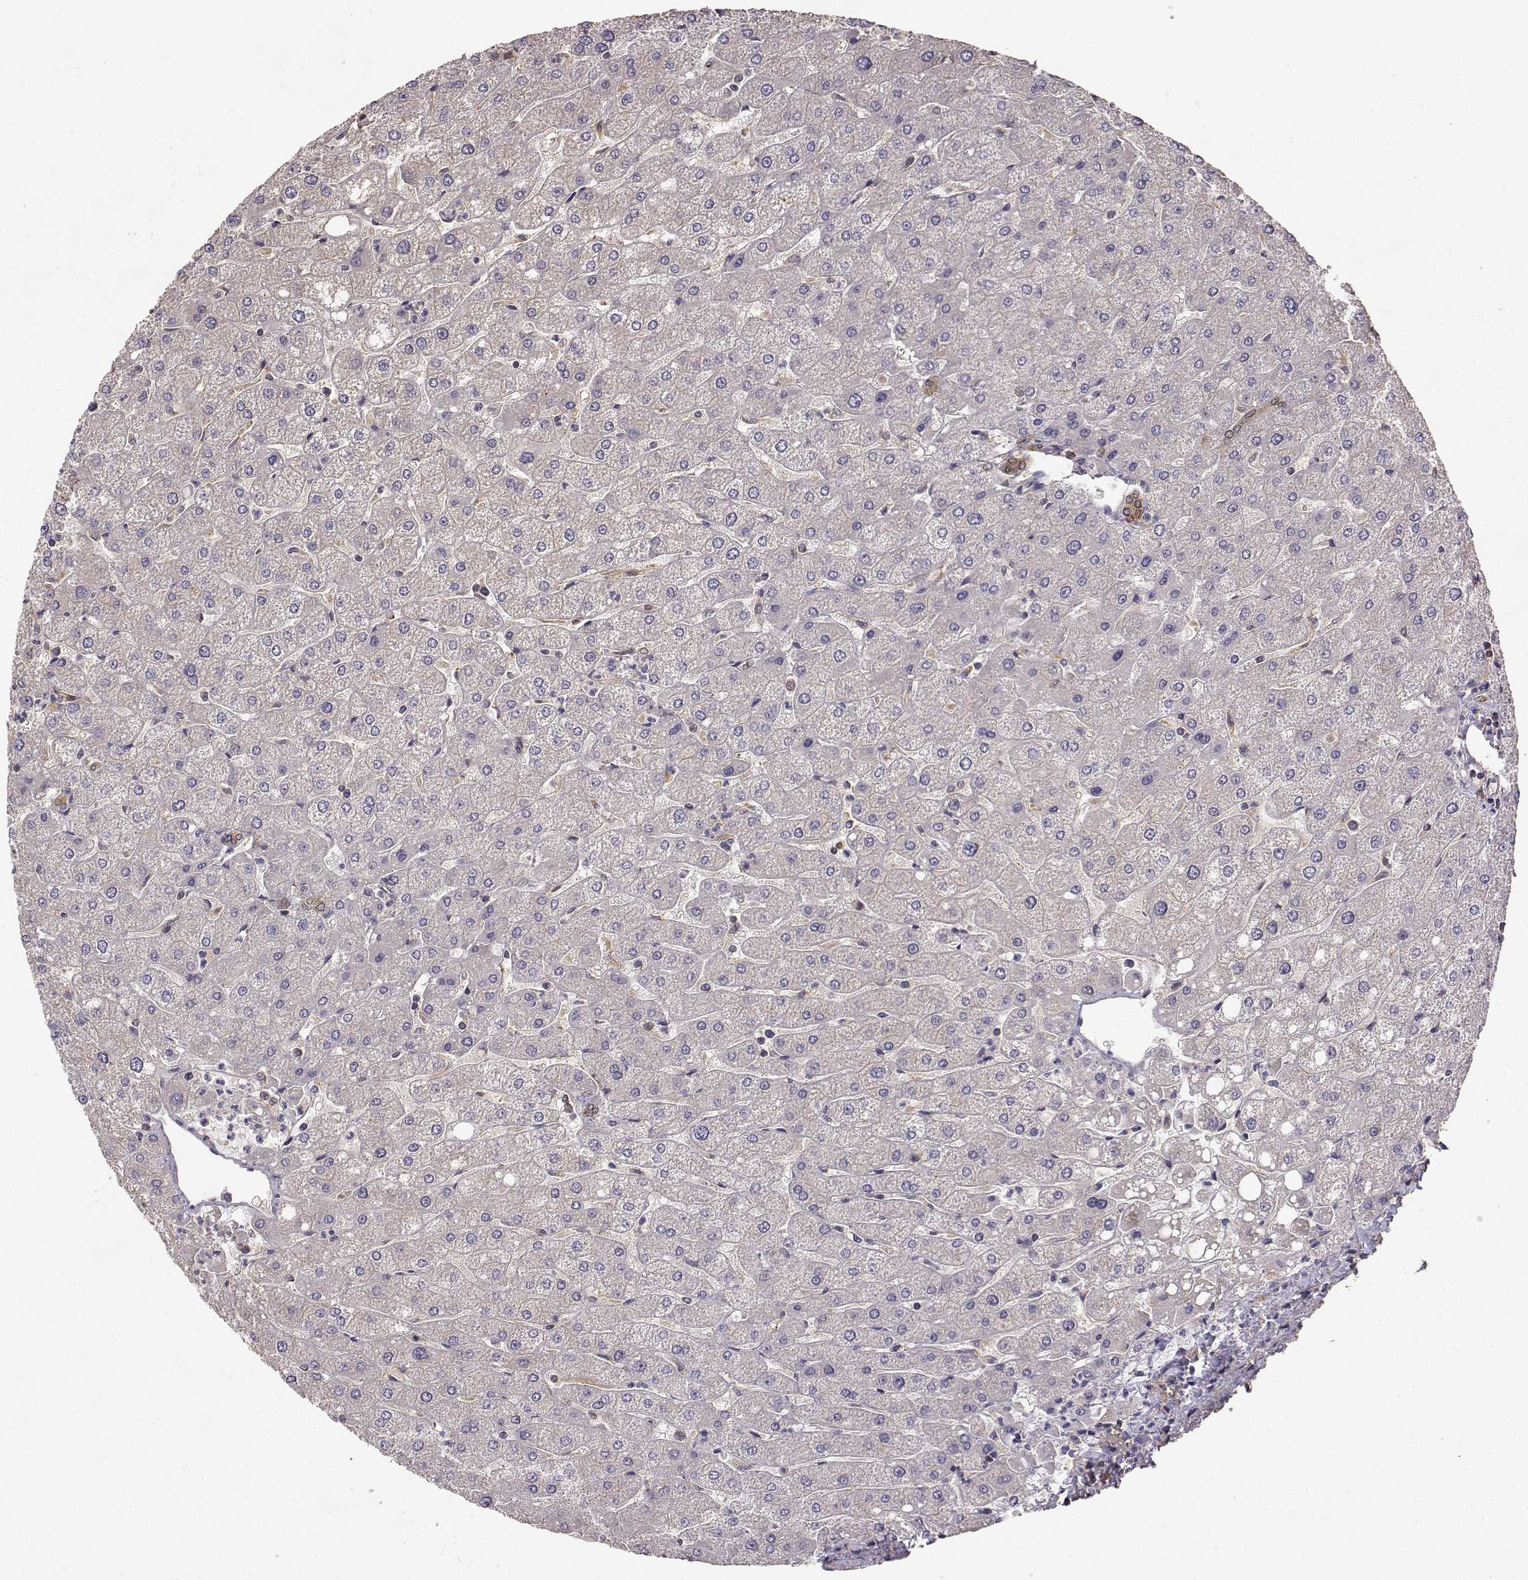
{"staining": {"intensity": "moderate", "quantity": ">75%", "location": "cytoplasmic/membranous"}, "tissue": "liver", "cell_type": "Cholangiocytes", "image_type": "normal", "snomed": [{"axis": "morphology", "description": "Normal tissue, NOS"}, {"axis": "topography", "description": "Liver"}], "caption": "A histopathology image of liver stained for a protein shows moderate cytoplasmic/membranous brown staining in cholangiocytes.", "gene": "CRIM1", "patient": {"sex": "male", "age": 67}}